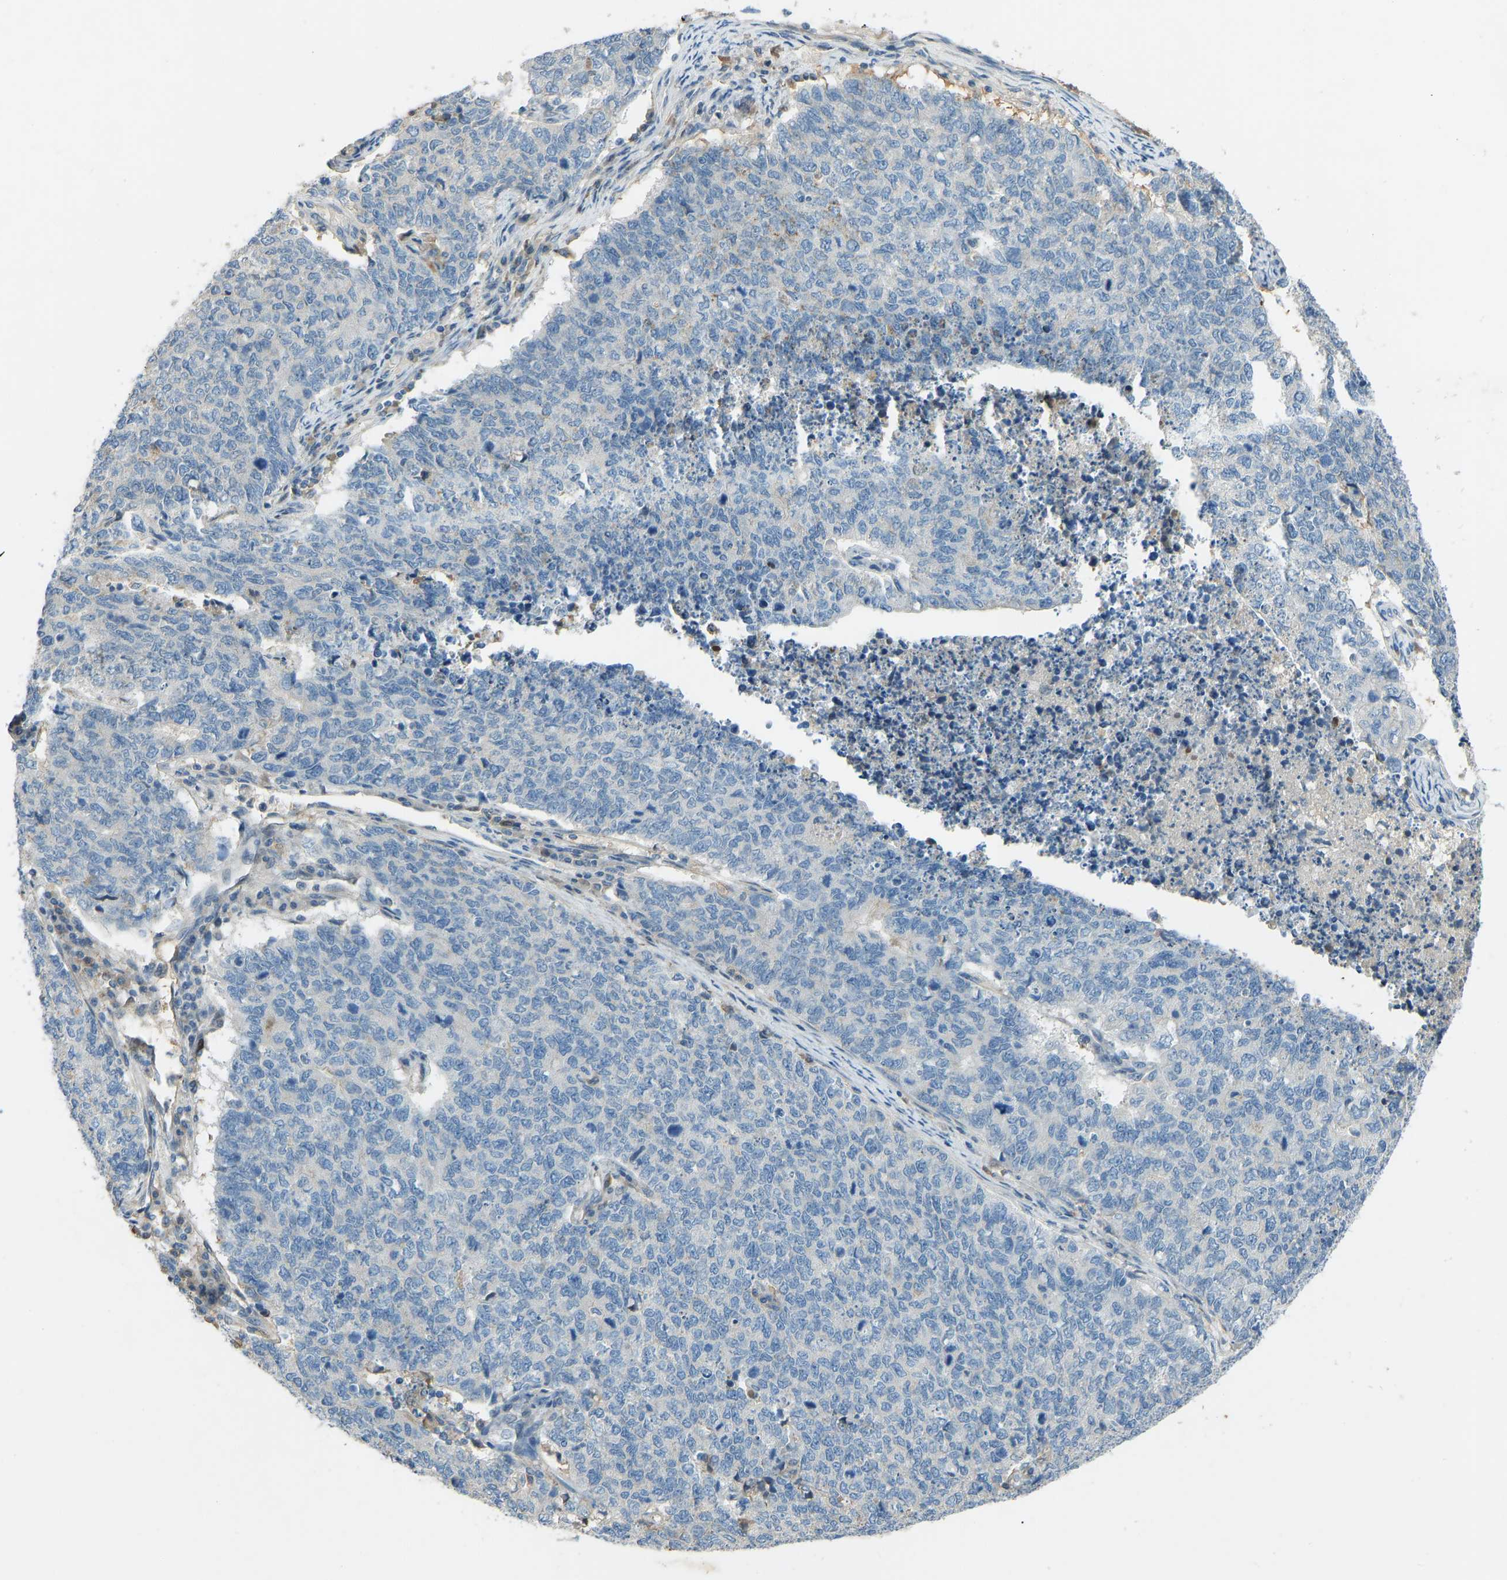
{"staining": {"intensity": "negative", "quantity": "none", "location": "none"}, "tissue": "cervical cancer", "cell_type": "Tumor cells", "image_type": "cancer", "snomed": [{"axis": "morphology", "description": "Squamous cell carcinoma, NOS"}, {"axis": "topography", "description": "Cervix"}], "caption": "Human squamous cell carcinoma (cervical) stained for a protein using immunohistochemistry (IHC) shows no staining in tumor cells.", "gene": "FBLN2", "patient": {"sex": "female", "age": 63}}